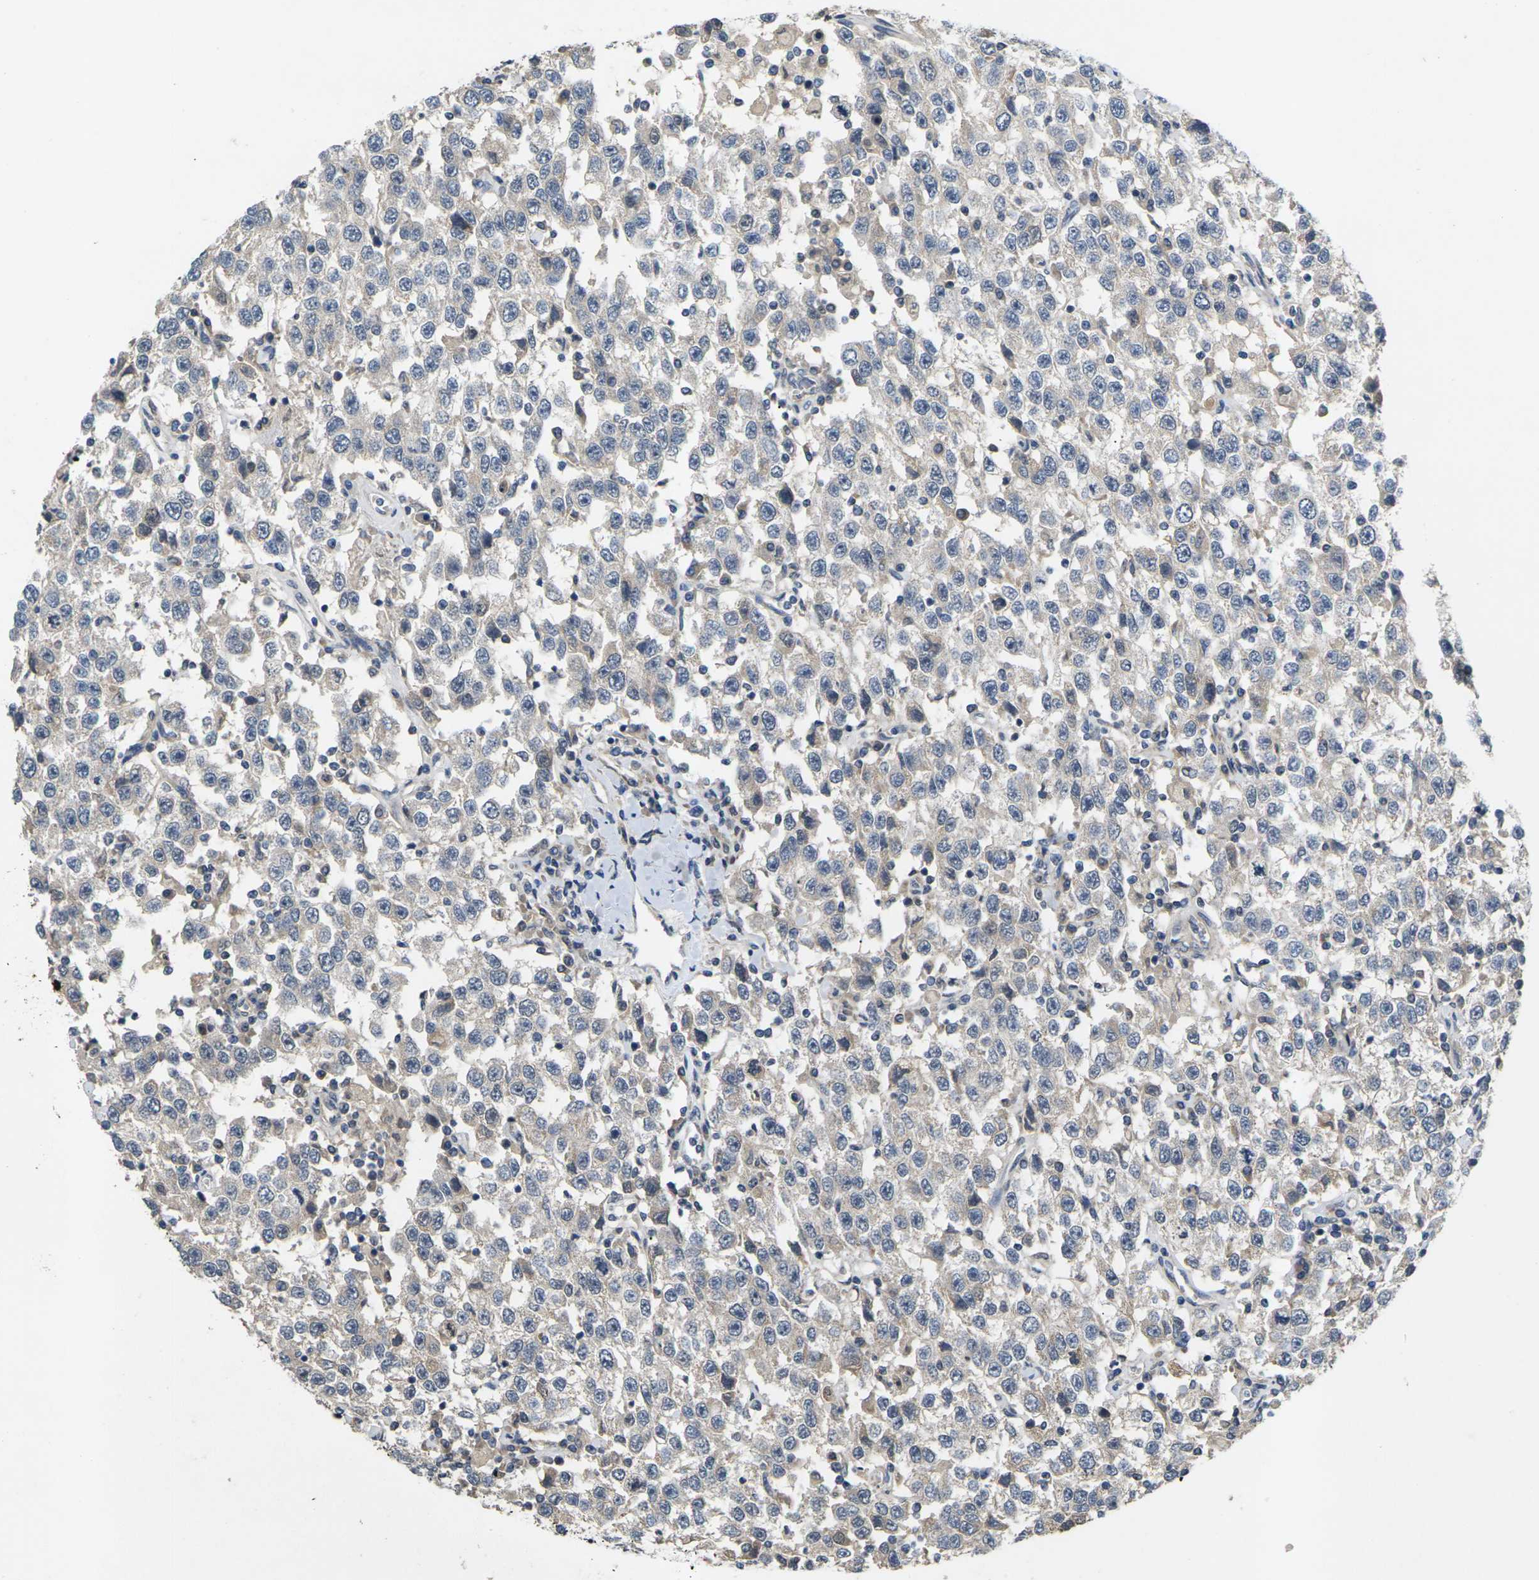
{"staining": {"intensity": "negative", "quantity": "none", "location": "none"}, "tissue": "testis cancer", "cell_type": "Tumor cells", "image_type": "cancer", "snomed": [{"axis": "morphology", "description": "Seminoma, NOS"}, {"axis": "topography", "description": "Testis"}], "caption": "Image shows no protein staining in tumor cells of testis cancer tissue.", "gene": "SLC2A2", "patient": {"sex": "male", "age": 41}}